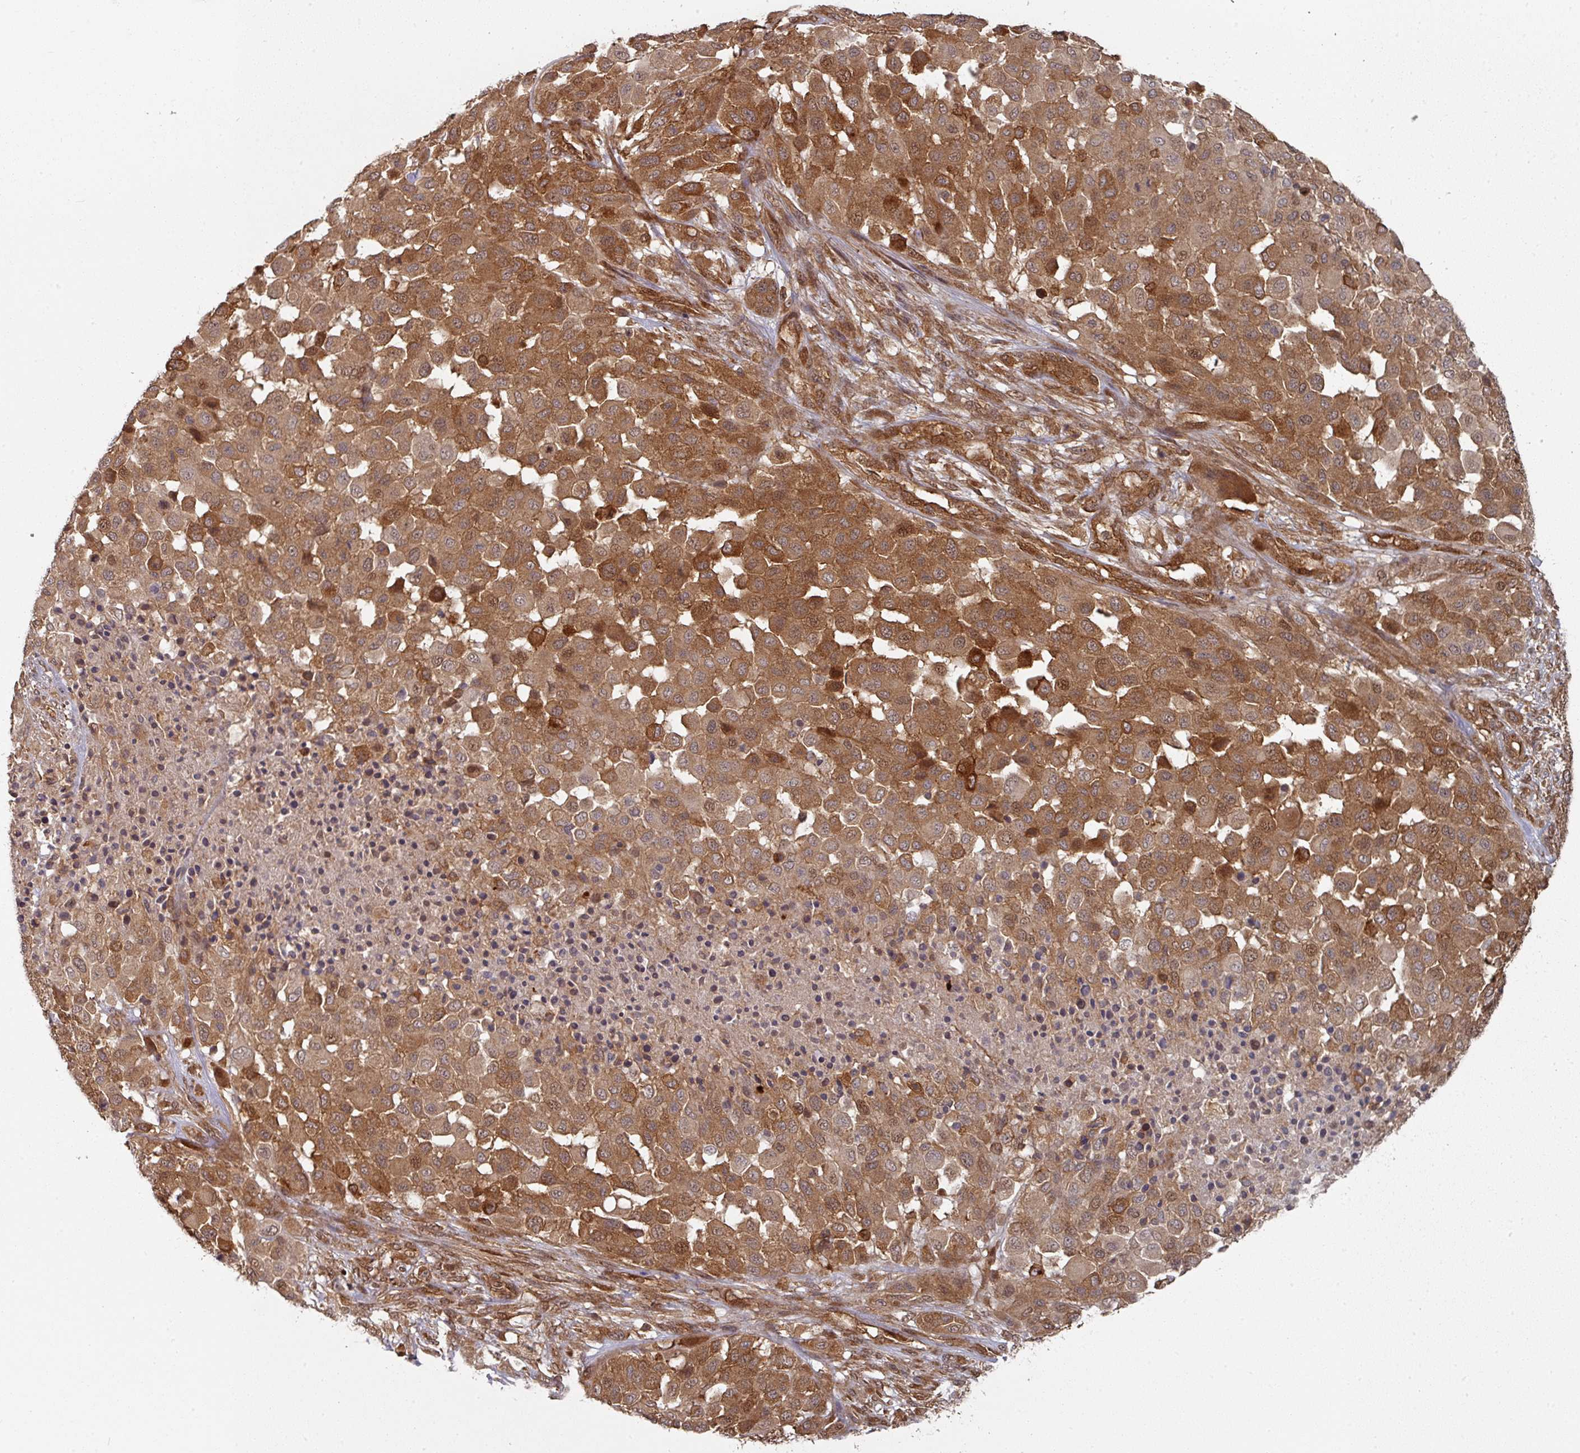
{"staining": {"intensity": "moderate", "quantity": ">75%", "location": "cytoplasmic/membranous"}, "tissue": "melanoma", "cell_type": "Tumor cells", "image_type": "cancer", "snomed": [{"axis": "morphology", "description": "Malignant melanoma, Metastatic site"}, {"axis": "topography", "description": "Skin"}], "caption": "Moderate cytoplasmic/membranous protein staining is present in approximately >75% of tumor cells in malignant melanoma (metastatic site).", "gene": "EIF4EBP2", "patient": {"sex": "female", "age": 81}}